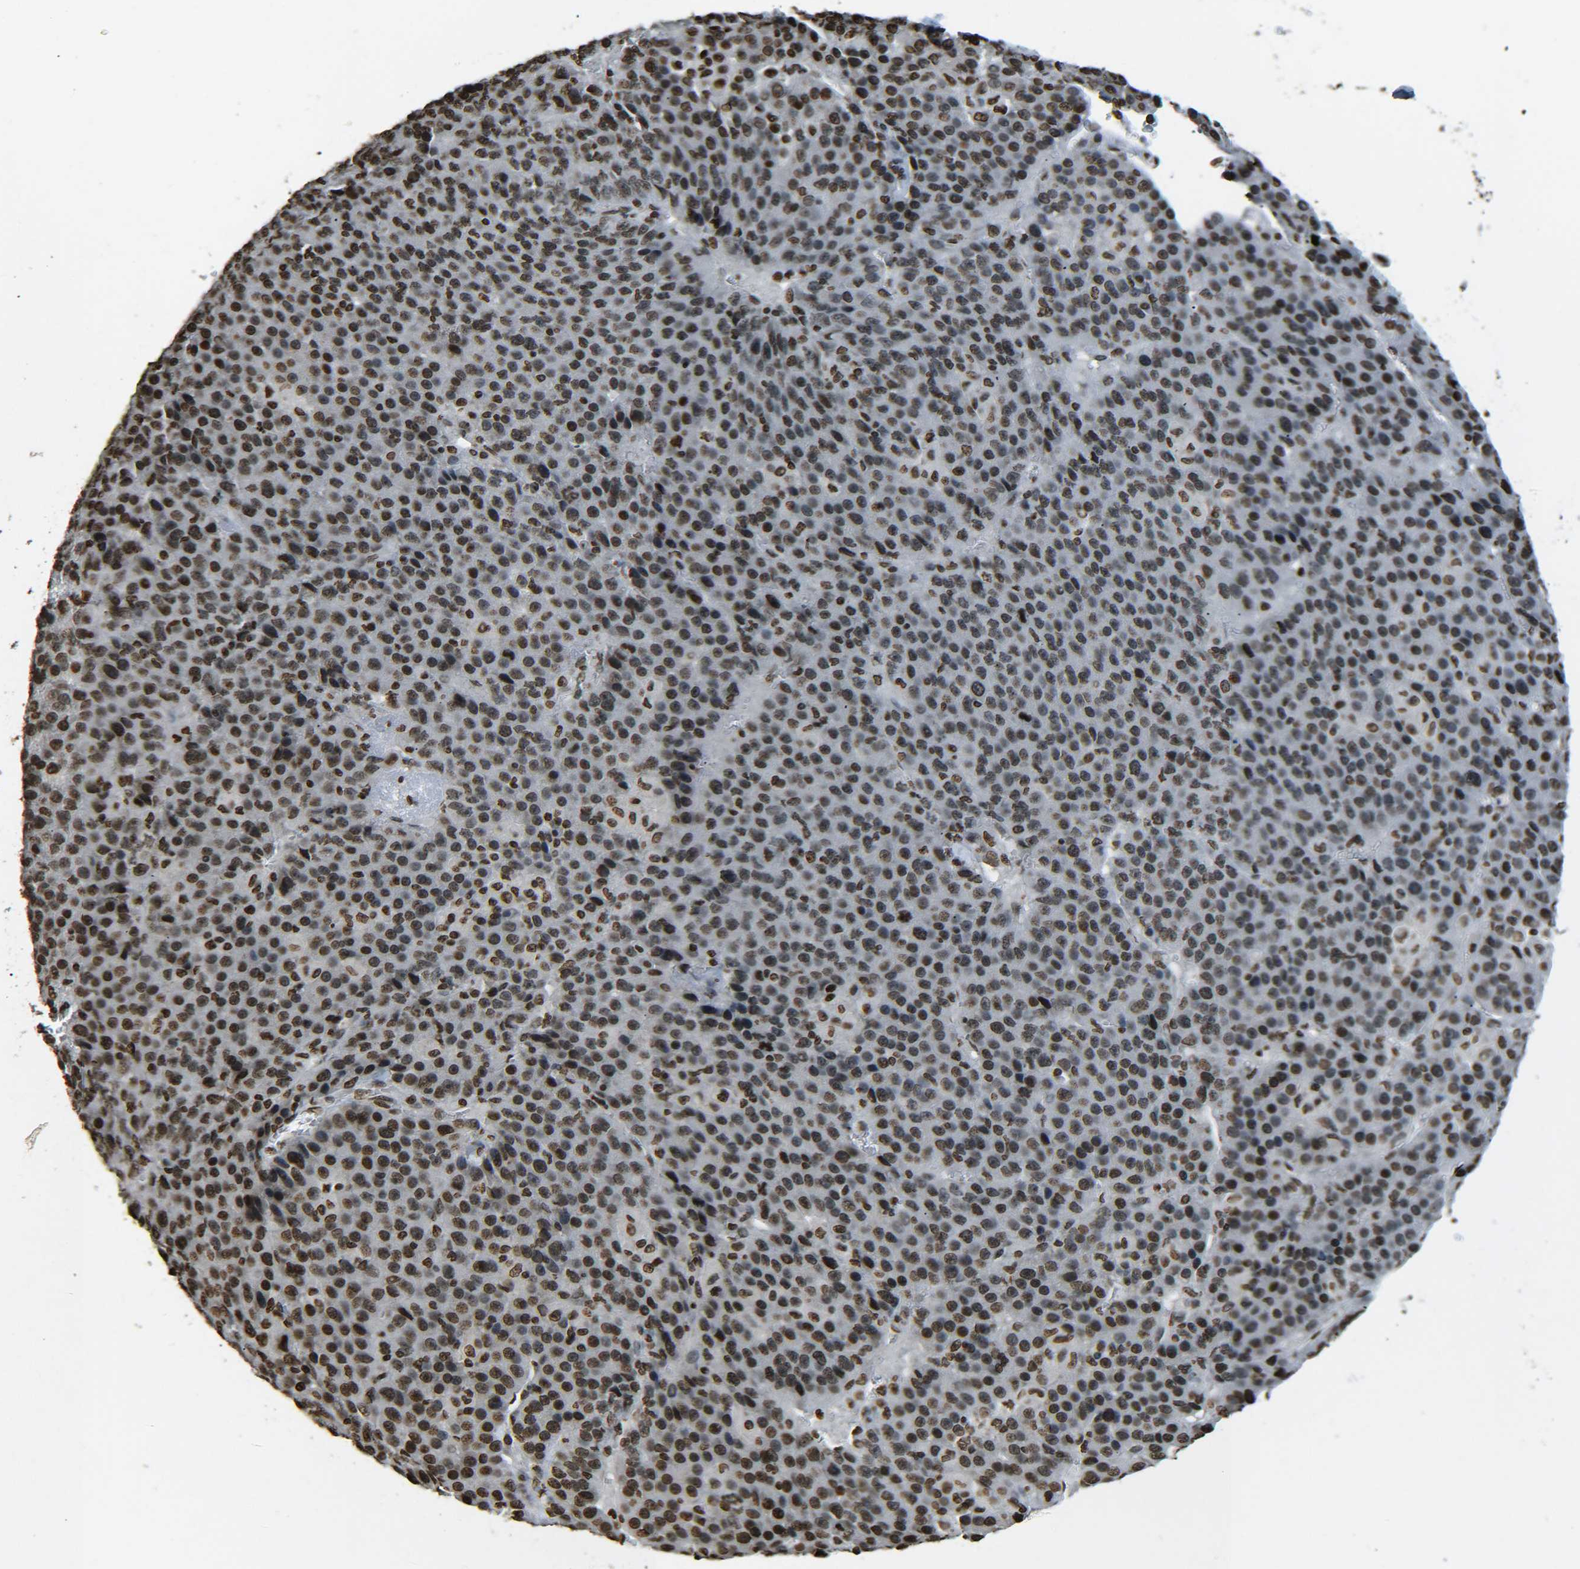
{"staining": {"intensity": "strong", "quantity": ">75%", "location": "nuclear"}, "tissue": "liver cancer", "cell_type": "Tumor cells", "image_type": "cancer", "snomed": [{"axis": "morphology", "description": "Carcinoma, Hepatocellular, NOS"}, {"axis": "topography", "description": "Liver"}], "caption": "Hepatocellular carcinoma (liver) stained for a protein demonstrates strong nuclear positivity in tumor cells. (DAB (3,3'-diaminobenzidine) IHC, brown staining for protein, blue staining for nuclei).", "gene": "H4C16", "patient": {"sex": "female", "age": 53}}